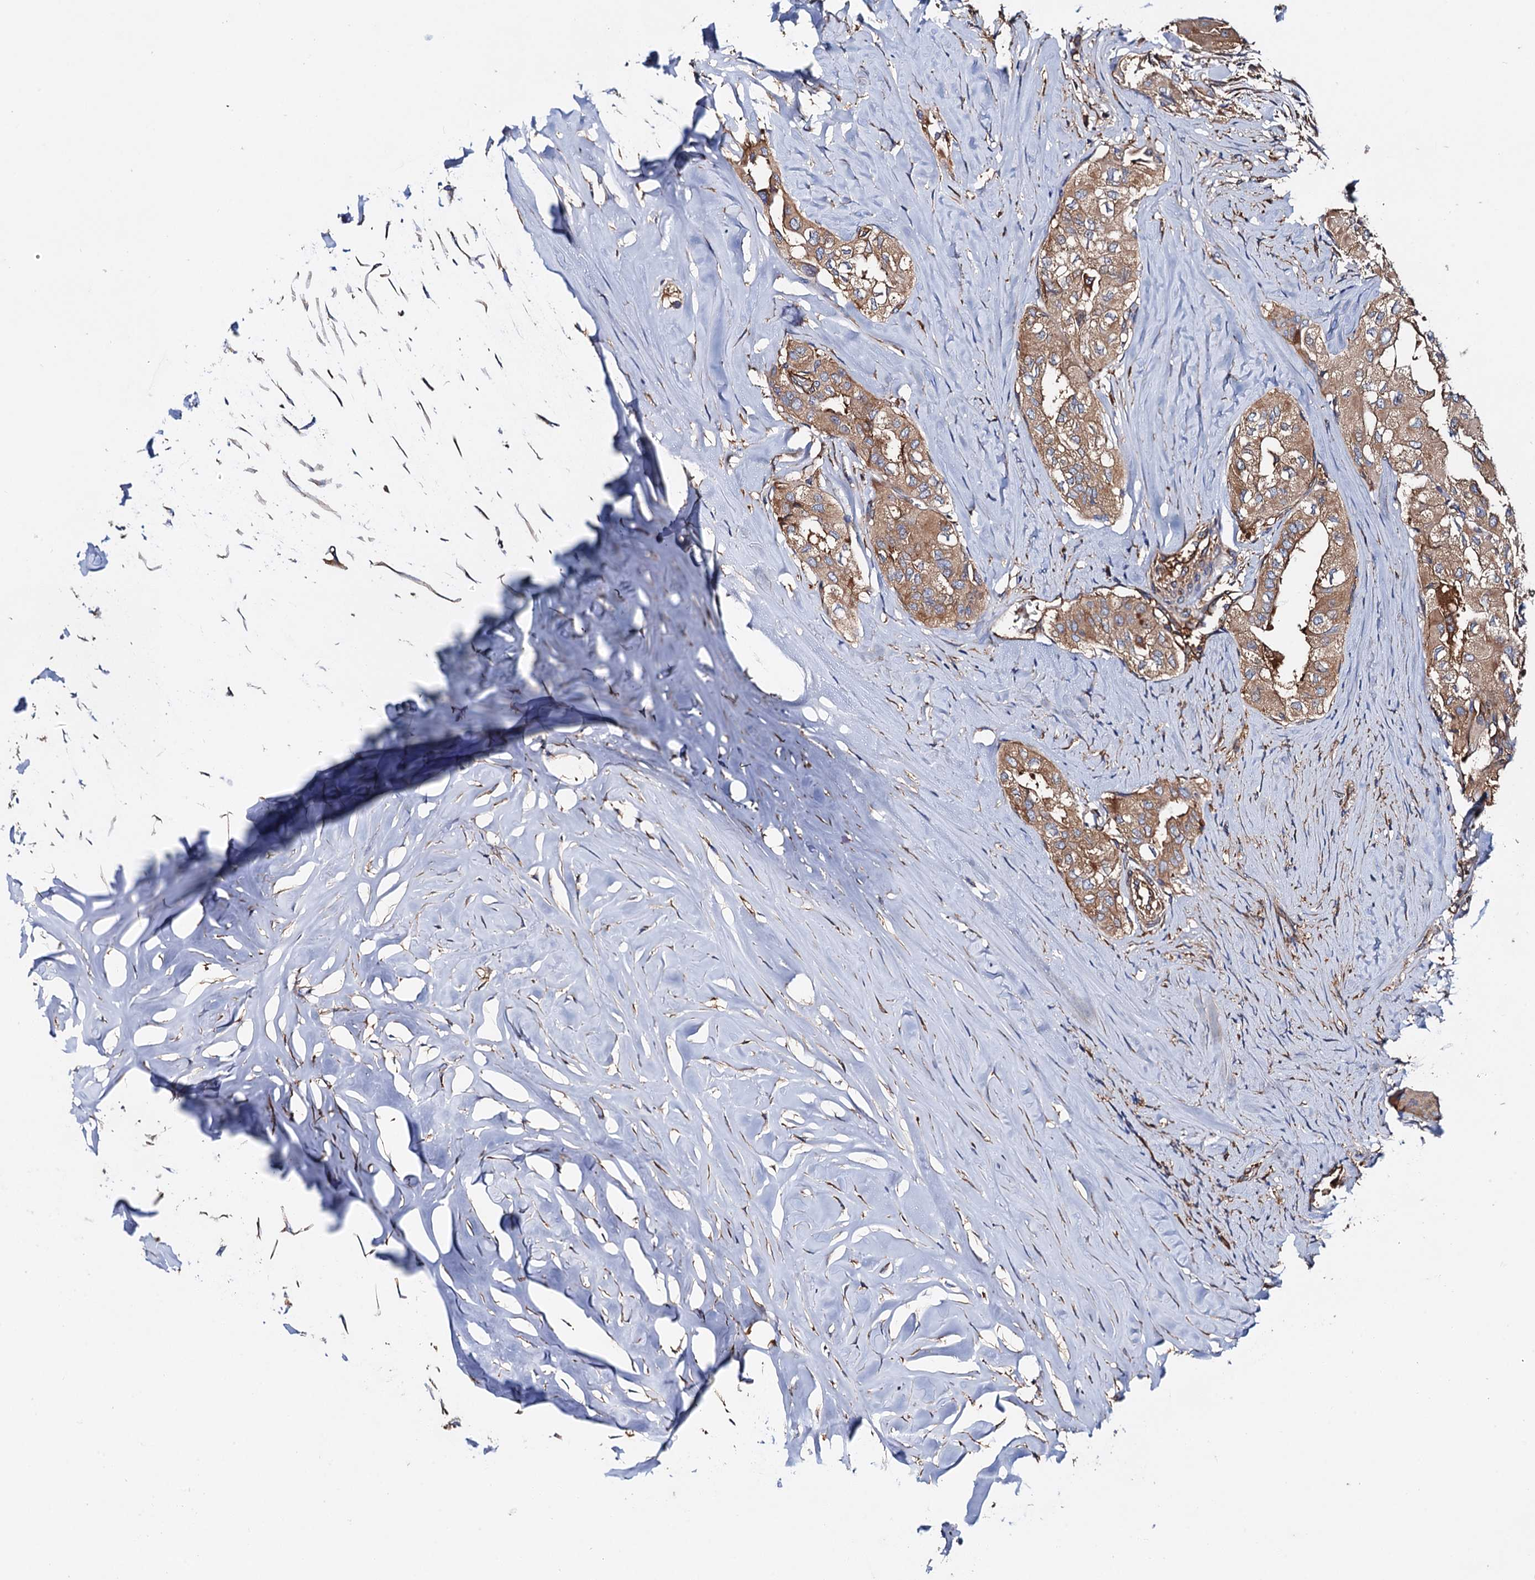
{"staining": {"intensity": "moderate", "quantity": ">75%", "location": "cytoplasmic/membranous"}, "tissue": "thyroid cancer", "cell_type": "Tumor cells", "image_type": "cancer", "snomed": [{"axis": "morphology", "description": "Papillary adenocarcinoma, NOS"}, {"axis": "topography", "description": "Thyroid gland"}], "caption": "Approximately >75% of tumor cells in human papillary adenocarcinoma (thyroid) reveal moderate cytoplasmic/membranous protein staining as visualized by brown immunohistochemical staining.", "gene": "MRPL48", "patient": {"sex": "female", "age": 59}}